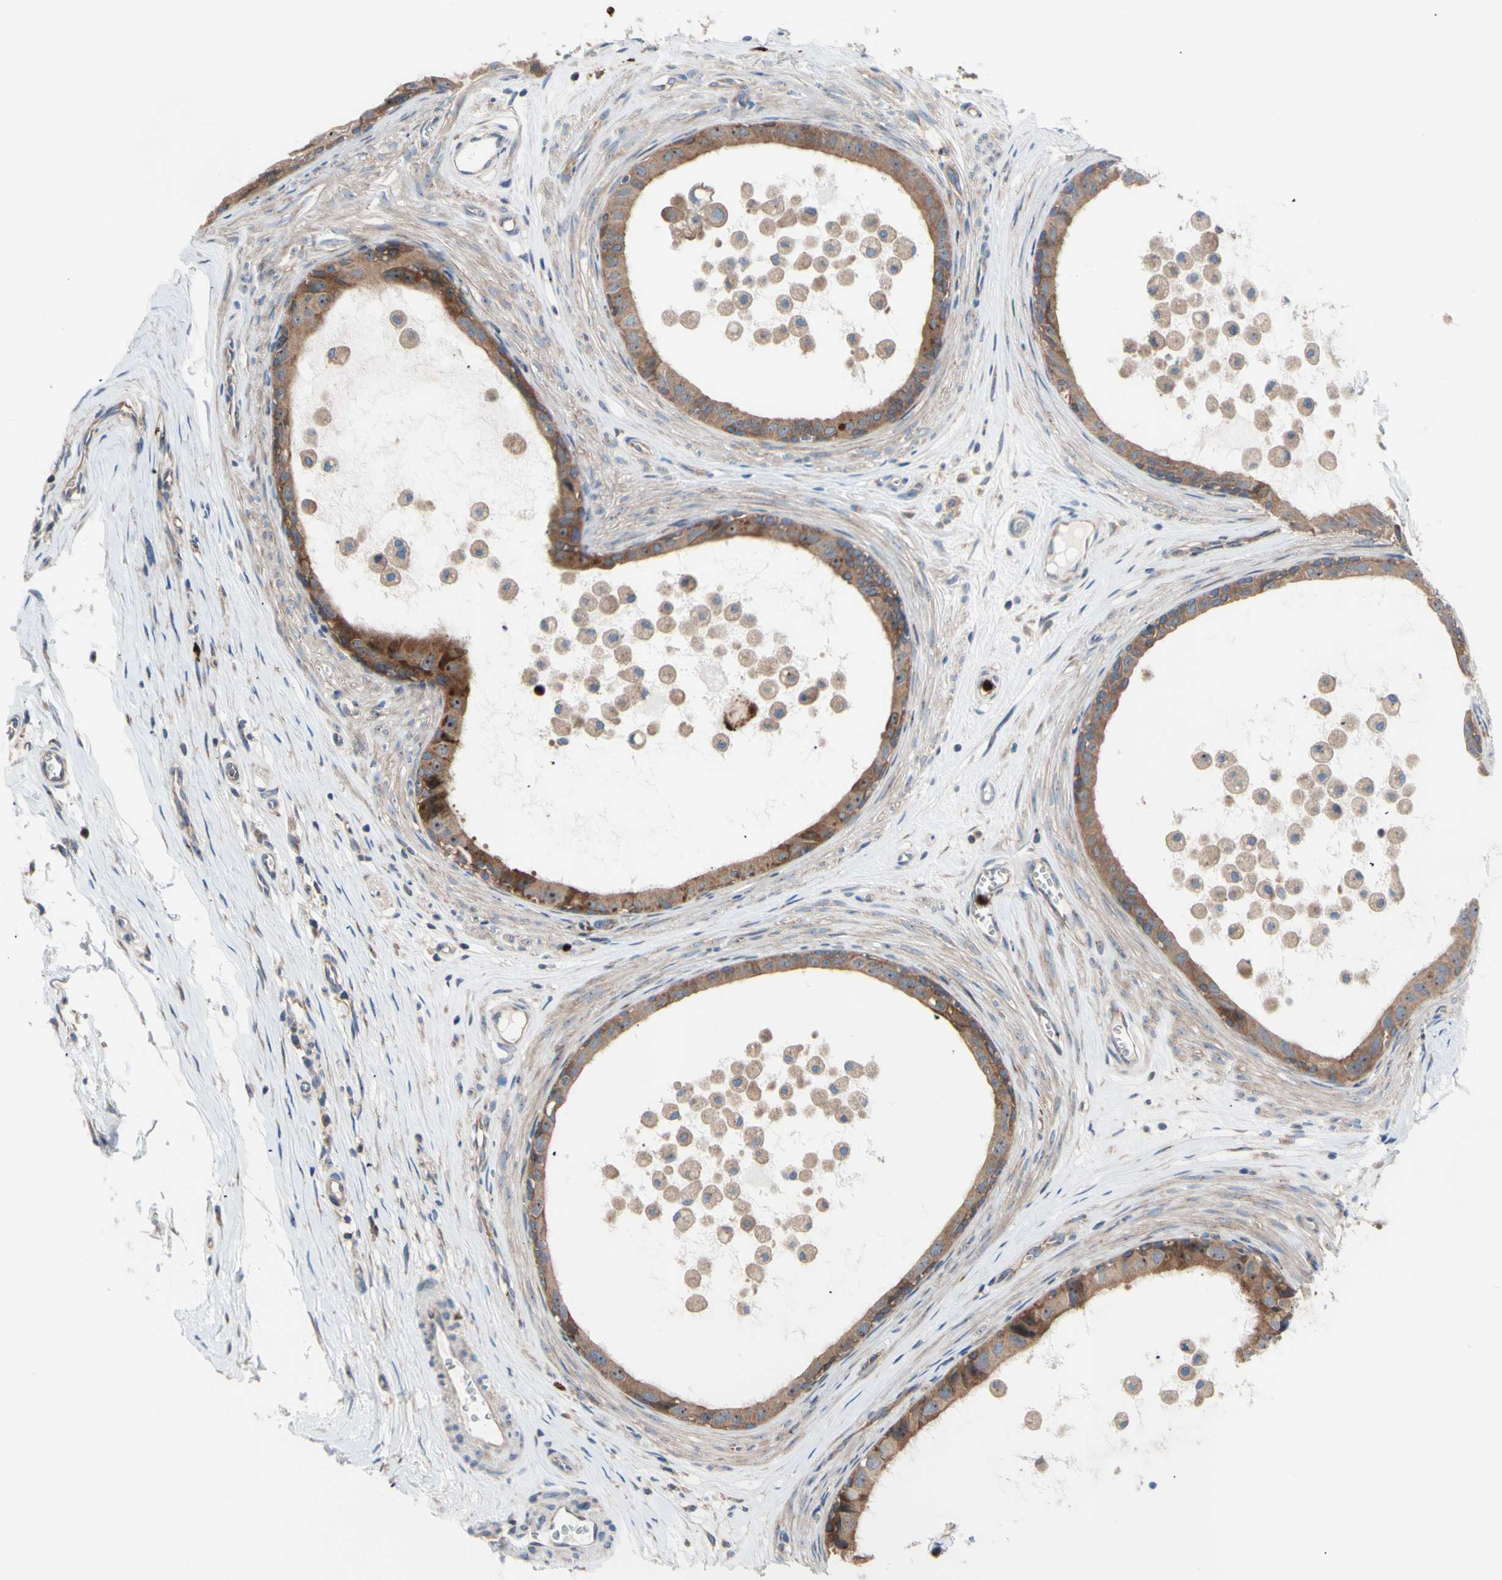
{"staining": {"intensity": "moderate", "quantity": ">75%", "location": "cytoplasmic/membranous,nuclear"}, "tissue": "epididymis", "cell_type": "Glandular cells", "image_type": "normal", "snomed": [{"axis": "morphology", "description": "Normal tissue, NOS"}, {"axis": "morphology", "description": "Inflammation, NOS"}, {"axis": "topography", "description": "Epididymis"}], "caption": "Immunohistochemical staining of unremarkable epididymis demonstrates >75% levels of moderate cytoplasmic/membranous,nuclear protein expression in approximately >75% of glandular cells.", "gene": "USP9X", "patient": {"sex": "male", "age": 85}}